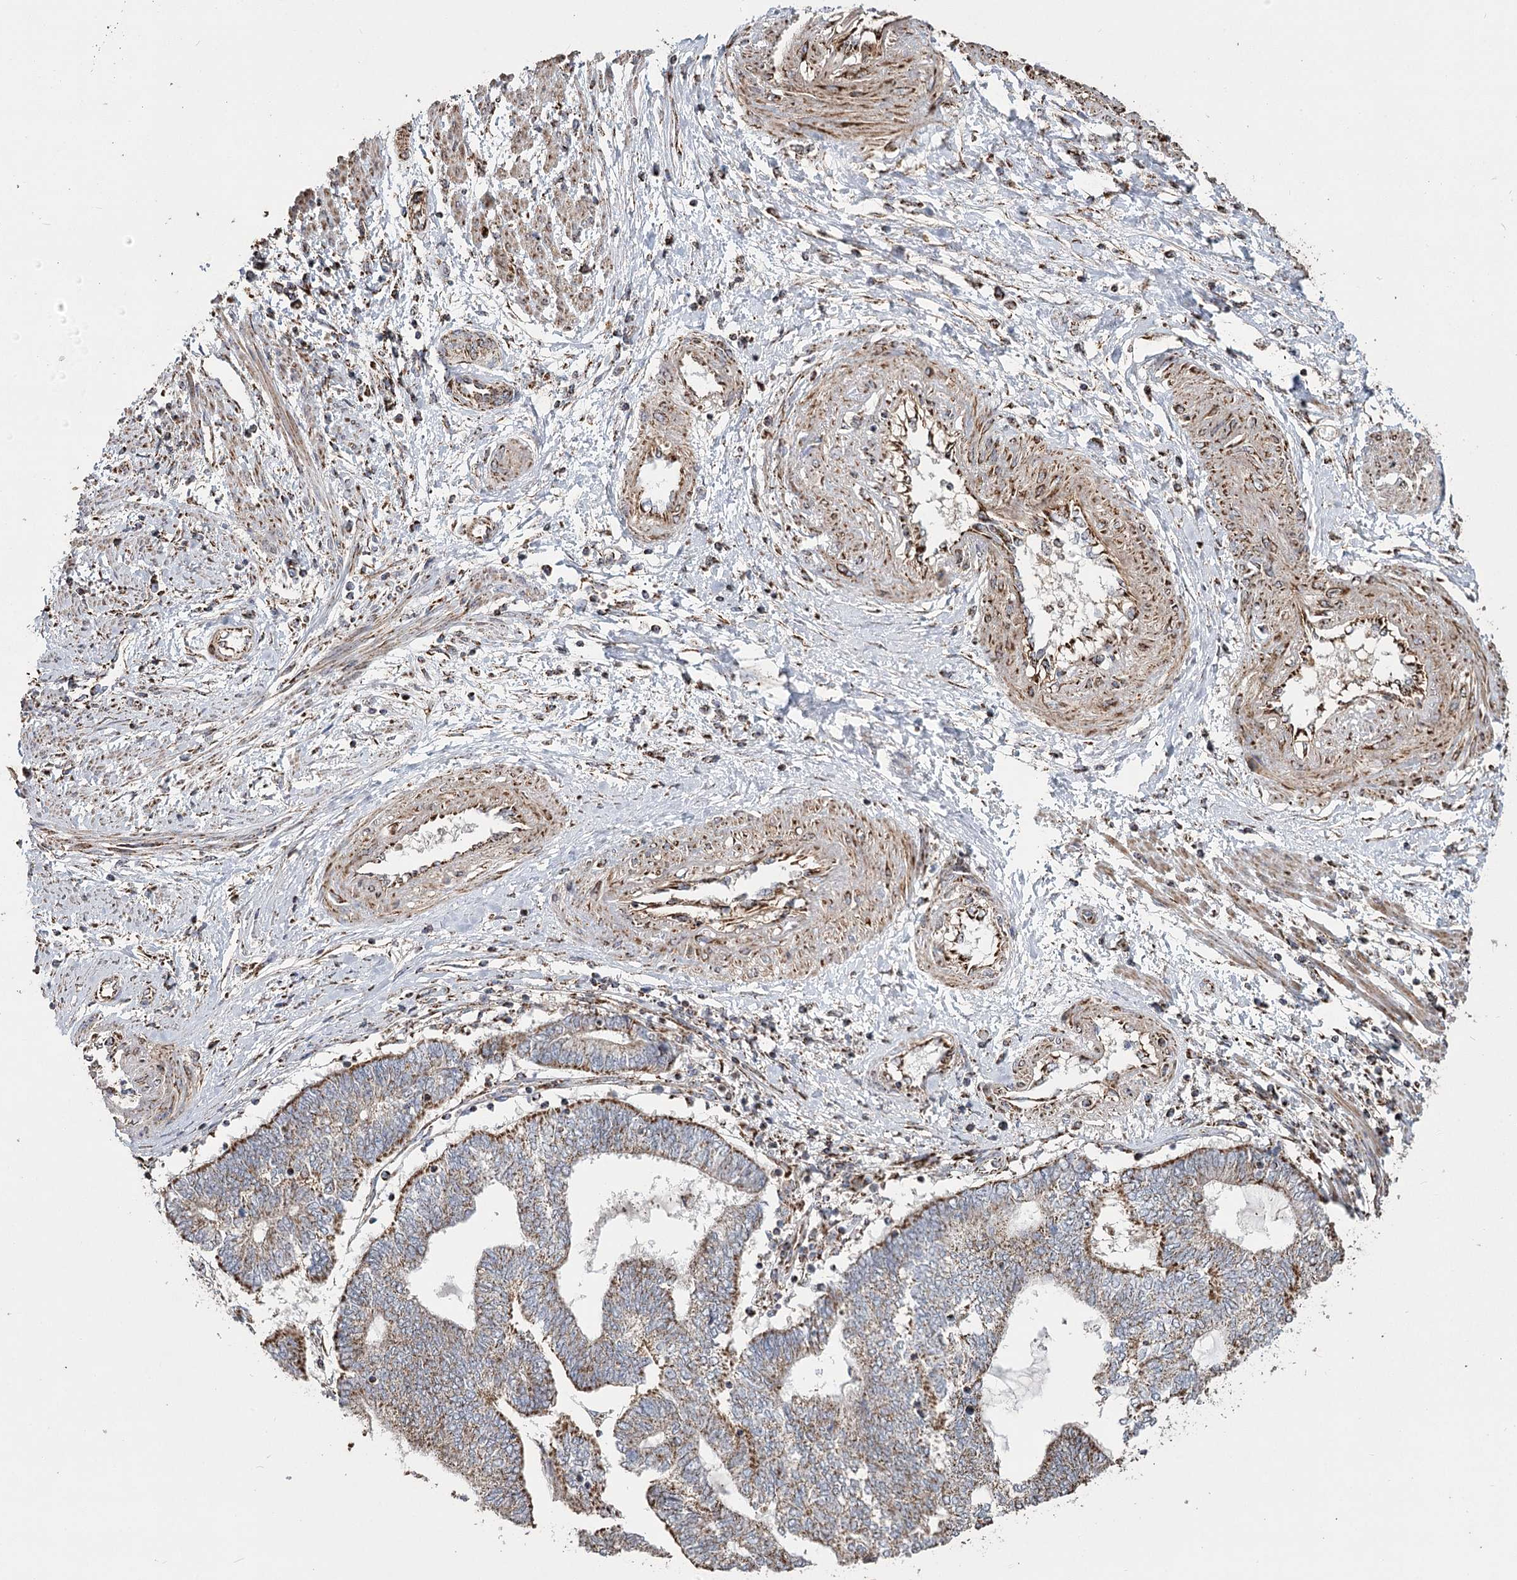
{"staining": {"intensity": "strong", "quantity": "25%-75%", "location": "cytoplasmic/membranous"}, "tissue": "endometrial cancer", "cell_type": "Tumor cells", "image_type": "cancer", "snomed": [{"axis": "morphology", "description": "Adenocarcinoma, NOS"}, {"axis": "topography", "description": "Uterus"}, {"axis": "topography", "description": "Endometrium"}], "caption": "Tumor cells reveal high levels of strong cytoplasmic/membranous expression in approximately 25%-75% of cells in human endometrial cancer (adenocarcinoma).", "gene": "RANBP3L", "patient": {"sex": "female", "age": 70}}